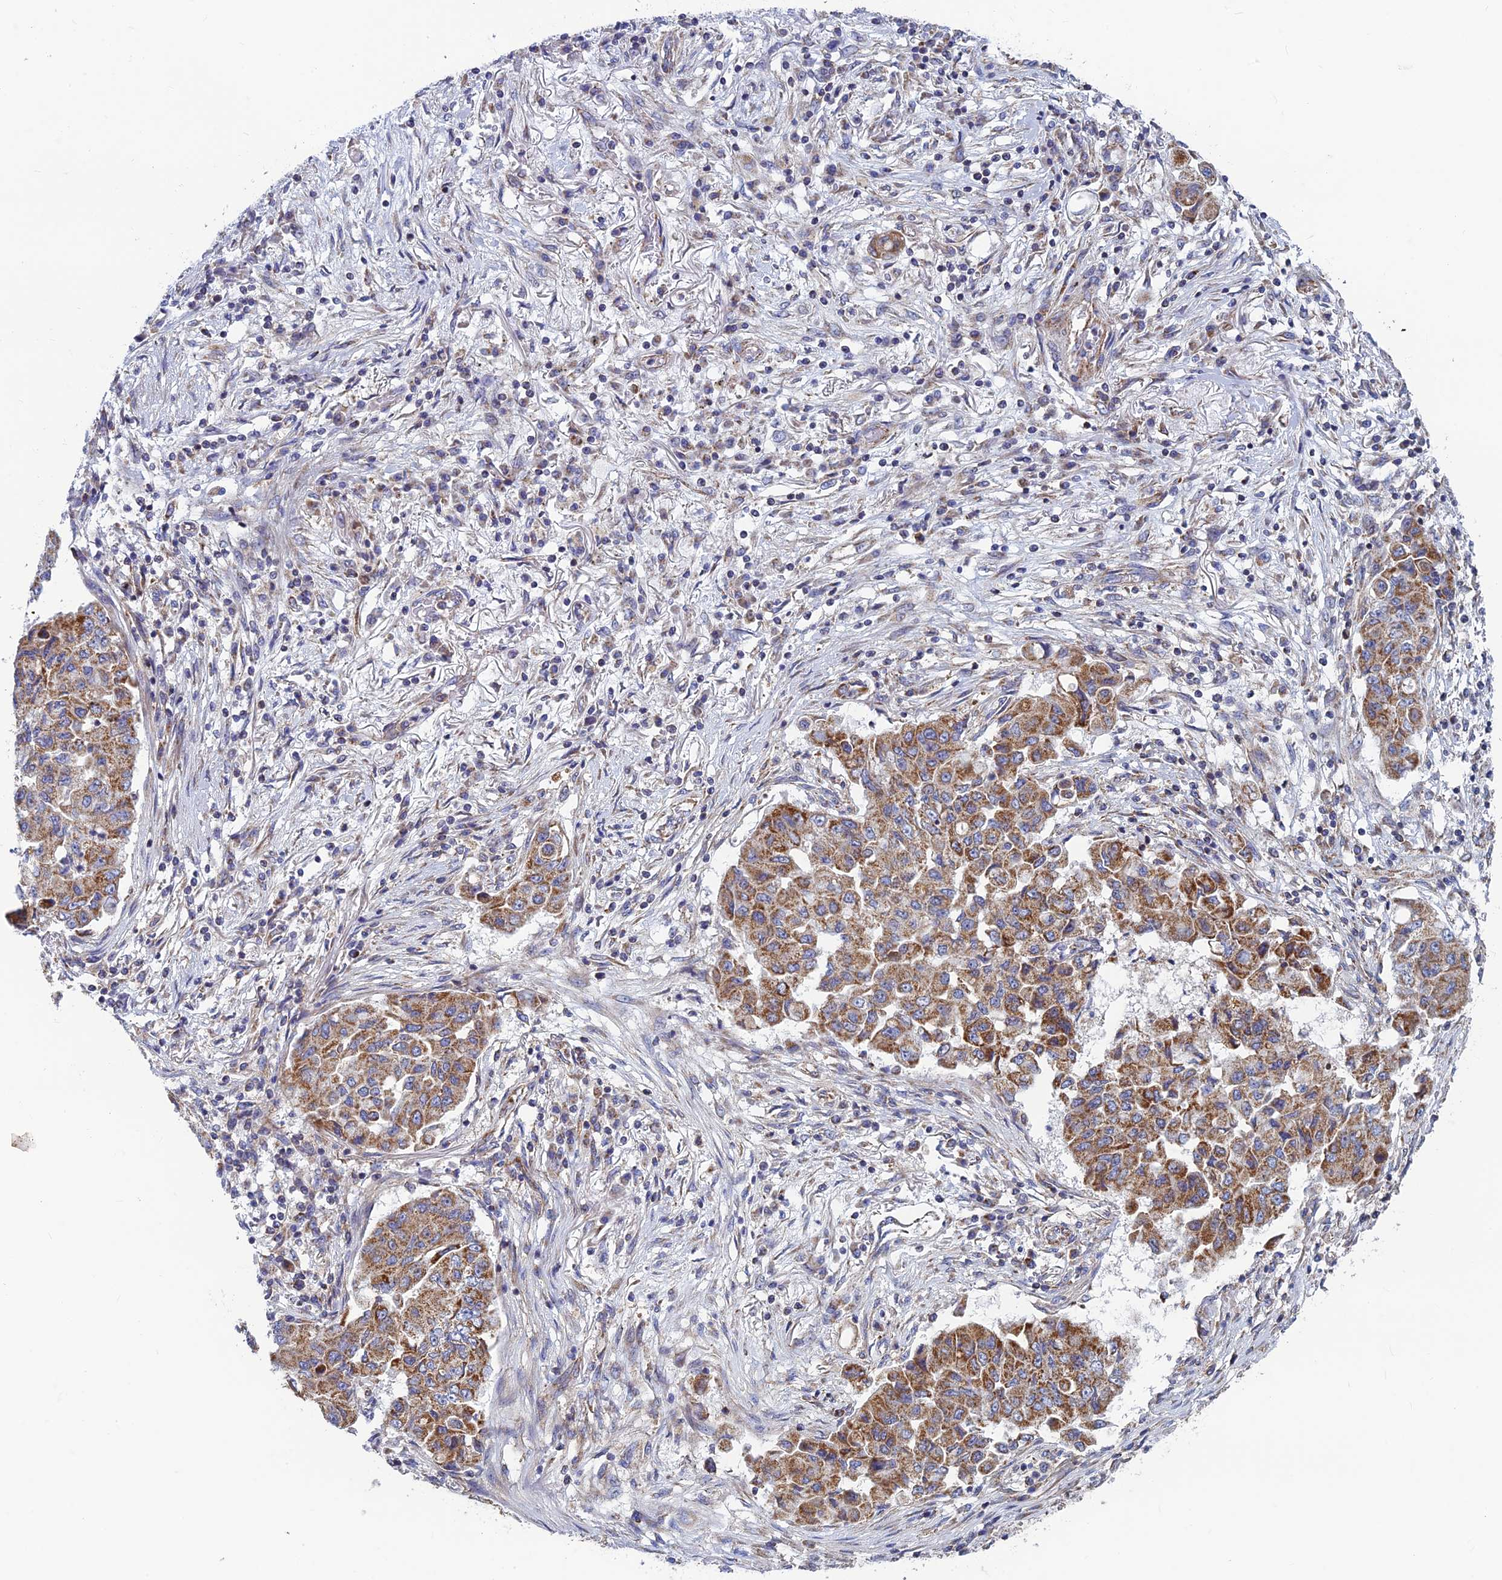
{"staining": {"intensity": "moderate", "quantity": ">75%", "location": "cytoplasmic/membranous"}, "tissue": "lung cancer", "cell_type": "Tumor cells", "image_type": "cancer", "snomed": [{"axis": "morphology", "description": "Squamous cell carcinoma, NOS"}, {"axis": "topography", "description": "Lung"}], "caption": "Moderate cytoplasmic/membranous protein positivity is present in approximately >75% of tumor cells in lung cancer (squamous cell carcinoma).", "gene": "MRPS9", "patient": {"sex": "male", "age": 74}}